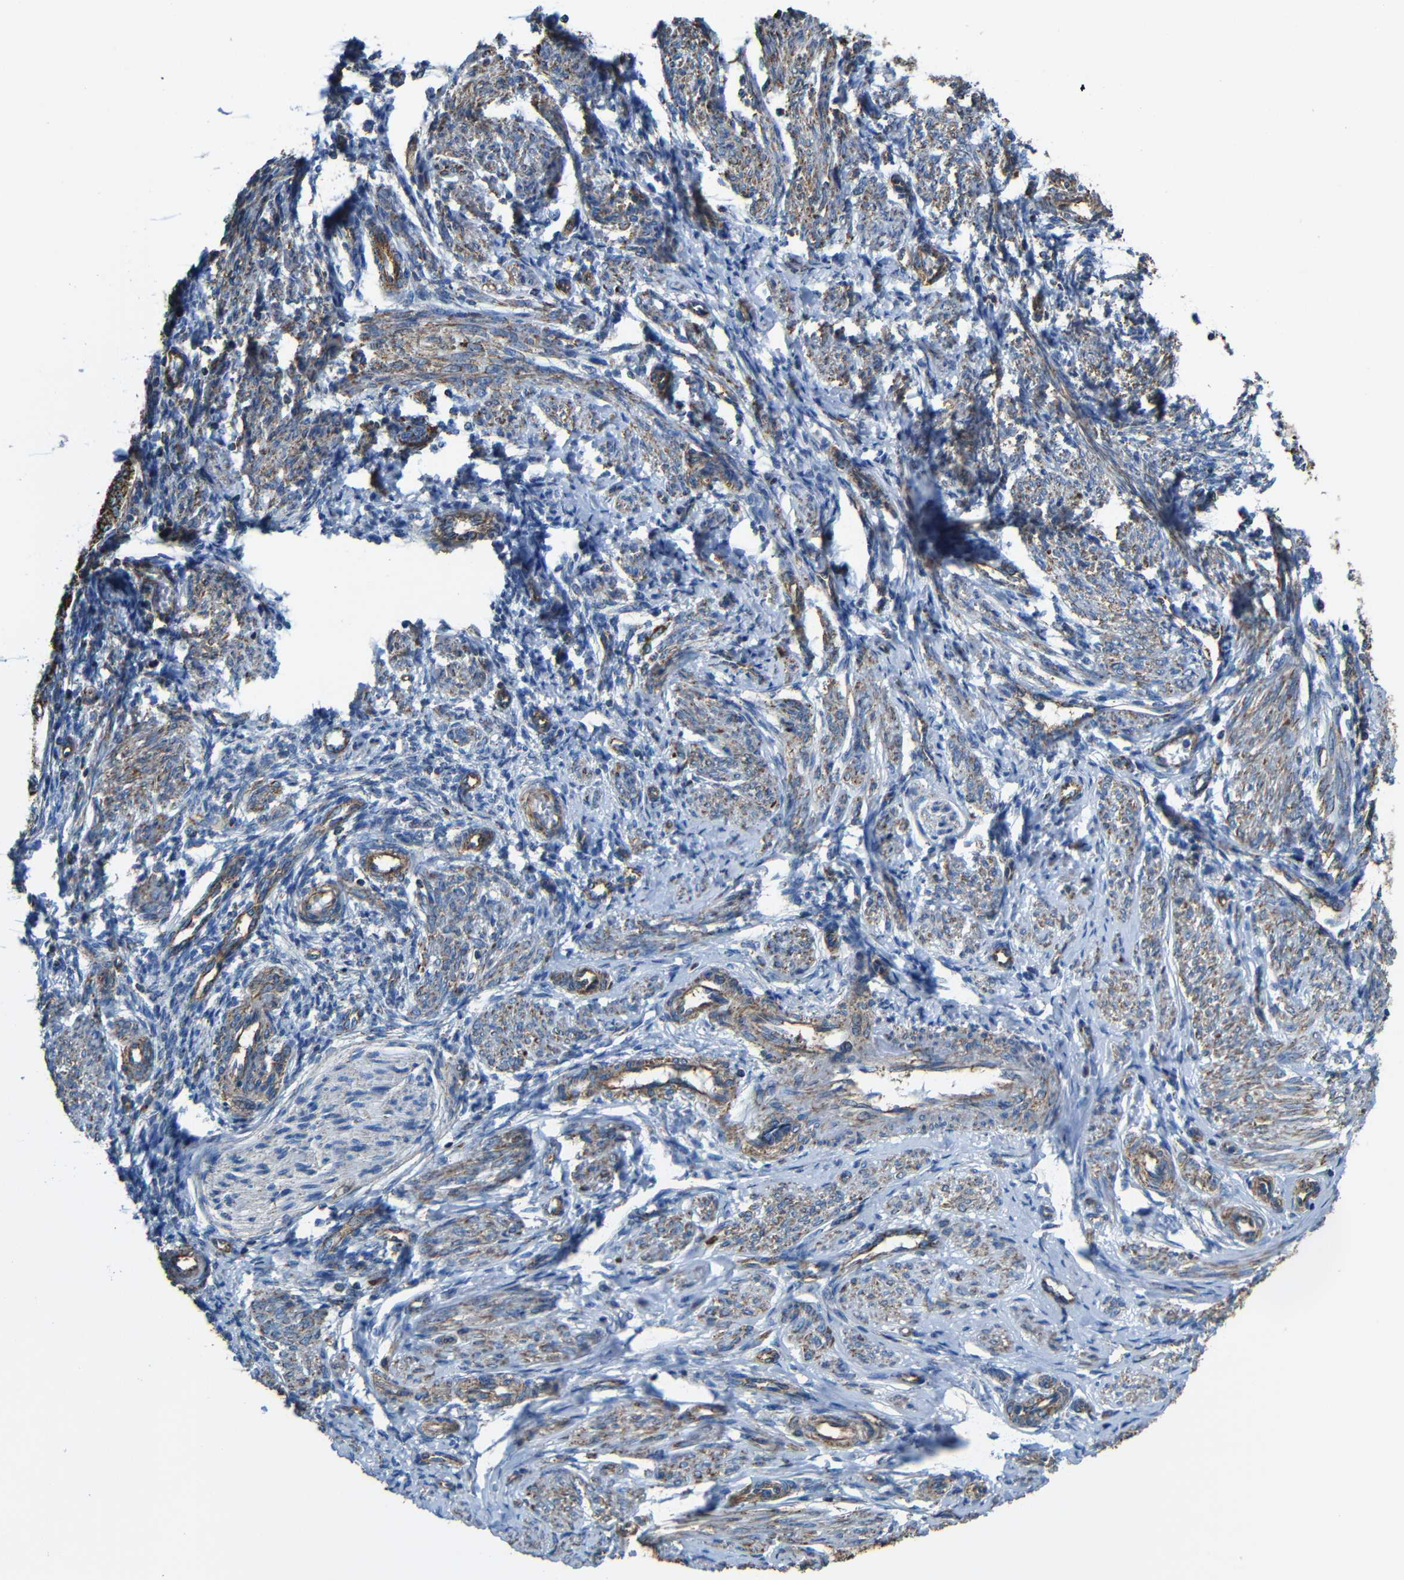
{"staining": {"intensity": "moderate", "quantity": ">75%", "location": "cytoplasmic/membranous"}, "tissue": "endometrial cancer", "cell_type": "Tumor cells", "image_type": "cancer", "snomed": [{"axis": "morphology", "description": "Adenocarcinoma, NOS"}, {"axis": "topography", "description": "Endometrium"}], "caption": "Protein expression analysis of human endometrial cancer reveals moderate cytoplasmic/membranous positivity in about >75% of tumor cells. (Brightfield microscopy of DAB IHC at high magnification).", "gene": "INTS6L", "patient": {"sex": "female", "age": 32}}